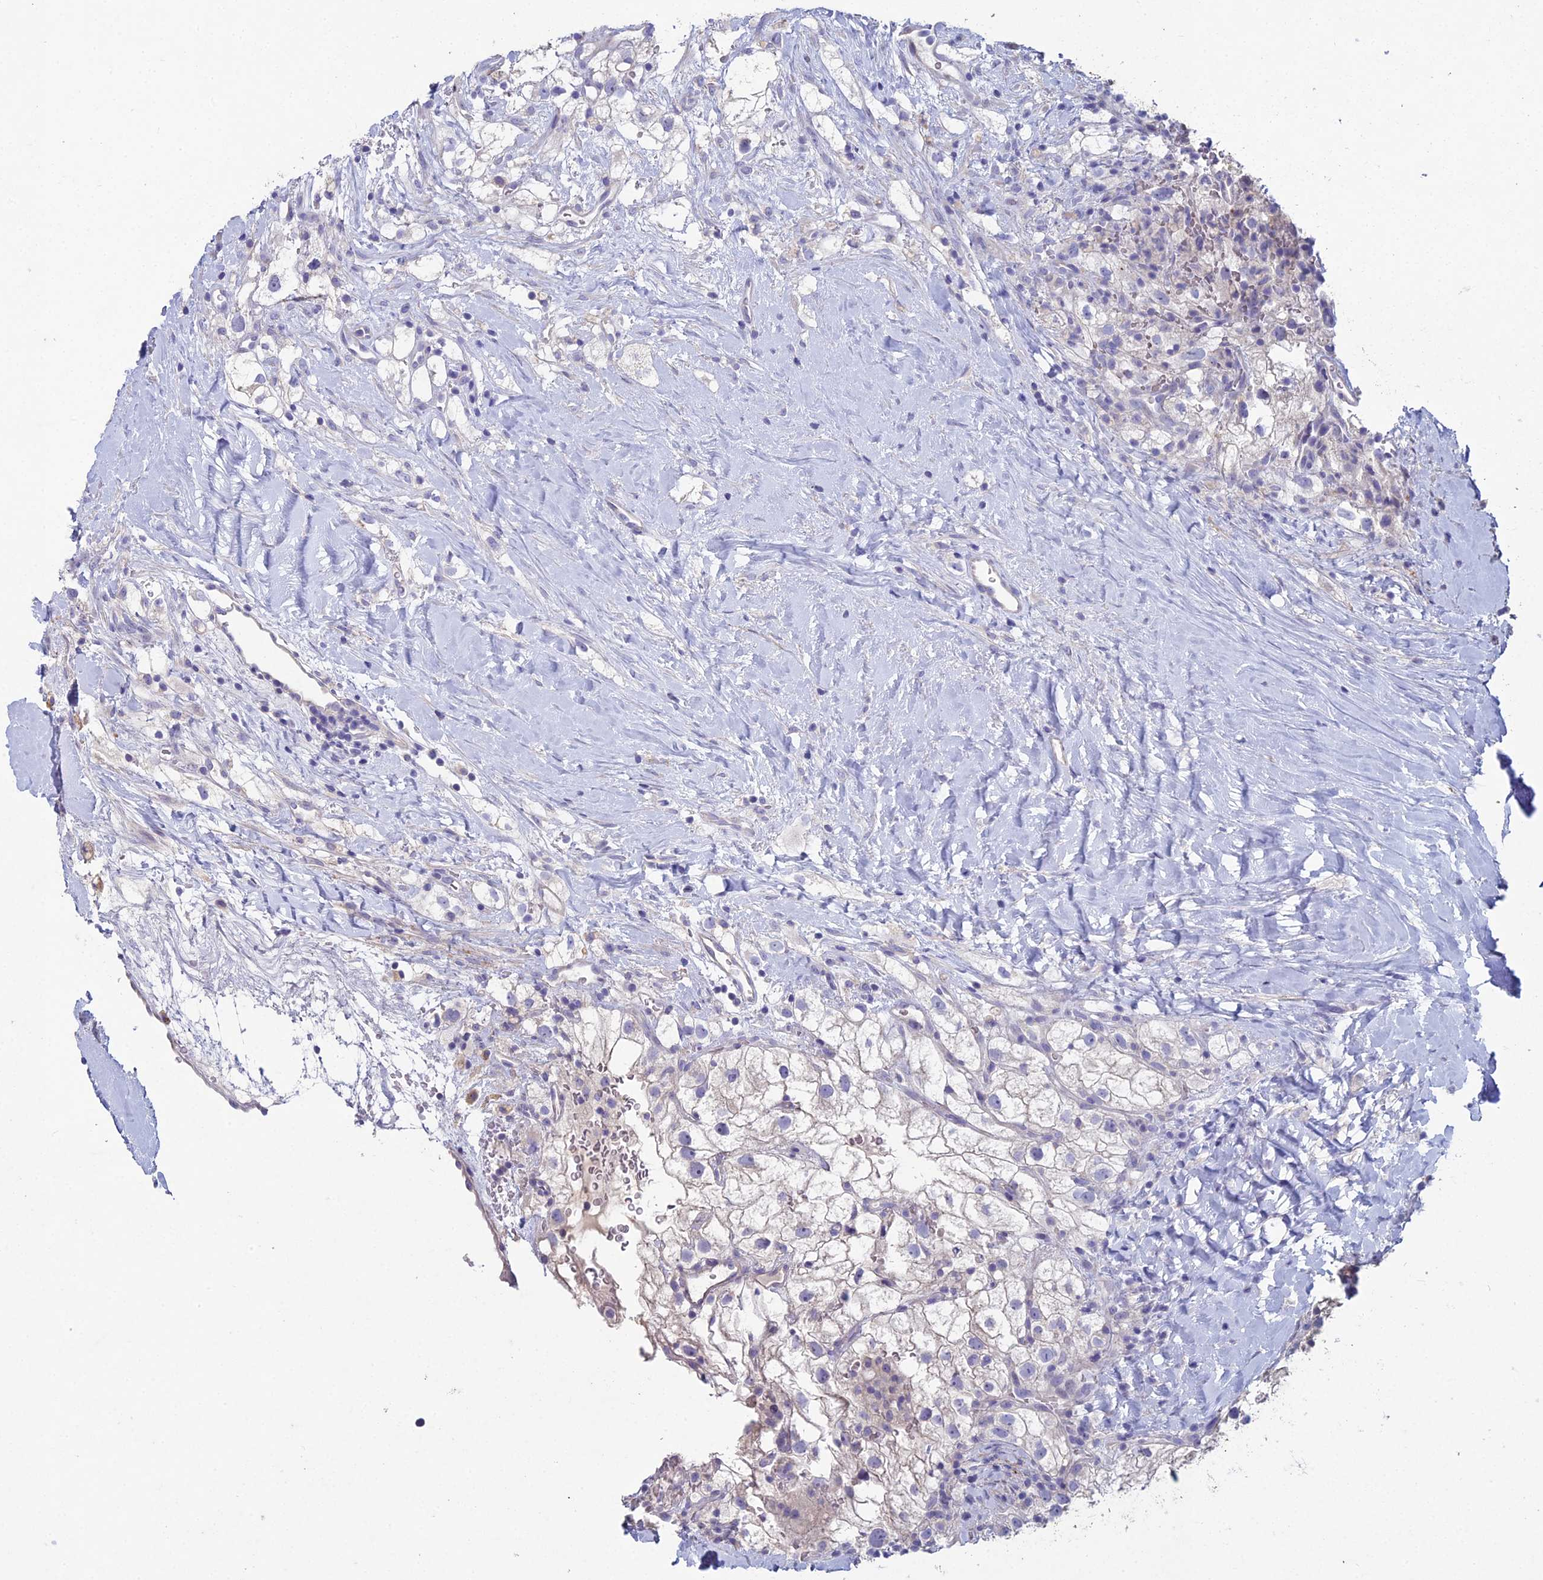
{"staining": {"intensity": "negative", "quantity": "none", "location": "none"}, "tissue": "renal cancer", "cell_type": "Tumor cells", "image_type": "cancer", "snomed": [{"axis": "morphology", "description": "Adenocarcinoma, NOS"}, {"axis": "topography", "description": "Kidney"}], "caption": "Immunohistochemistry histopathology image of neoplastic tissue: human renal cancer stained with DAB (3,3'-diaminobenzidine) reveals no significant protein positivity in tumor cells.", "gene": "NCAM1", "patient": {"sex": "male", "age": 59}}